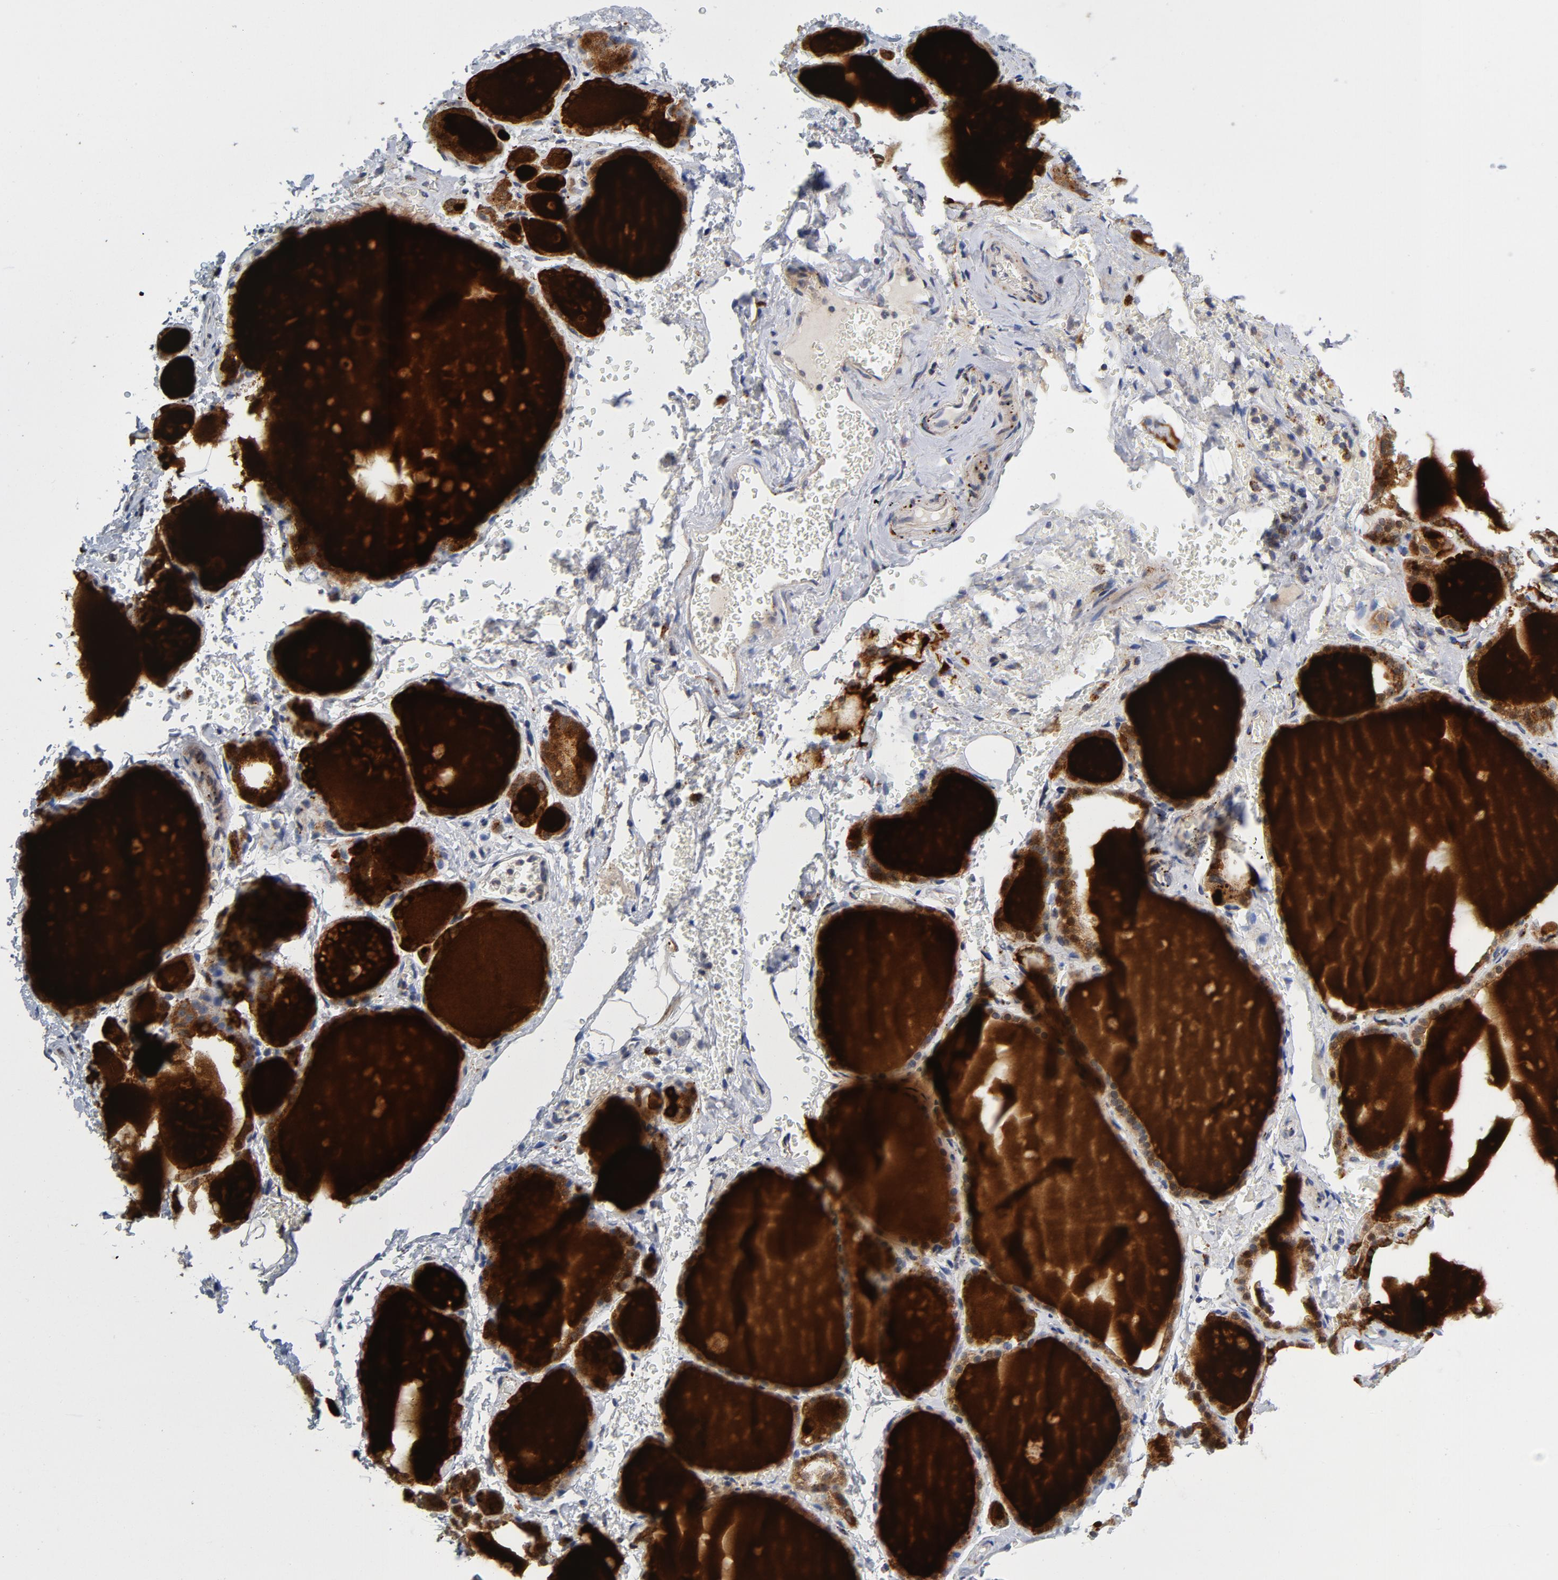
{"staining": {"intensity": "strong", "quantity": ">75%", "location": "cytoplasmic/membranous"}, "tissue": "thyroid gland", "cell_type": "Glandular cells", "image_type": "normal", "snomed": [{"axis": "morphology", "description": "Normal tissue, NOS"}, {"axis": "topography", "description": "Thyroid gland"}], "caption": "Immunohistochemical staining of benign thyroid gland demonstrates >75% levels of strong cytoplasmic/membranous protein positivity in approximately >75% of glandular cells. The staining was performed using DAB to visualize the protein expression in brown, while the nuclei were stained in blue with hematoxylin (Magnification: 20x).", "gene": "AKT2", "patient": {"sex": "male", "age": 61}}